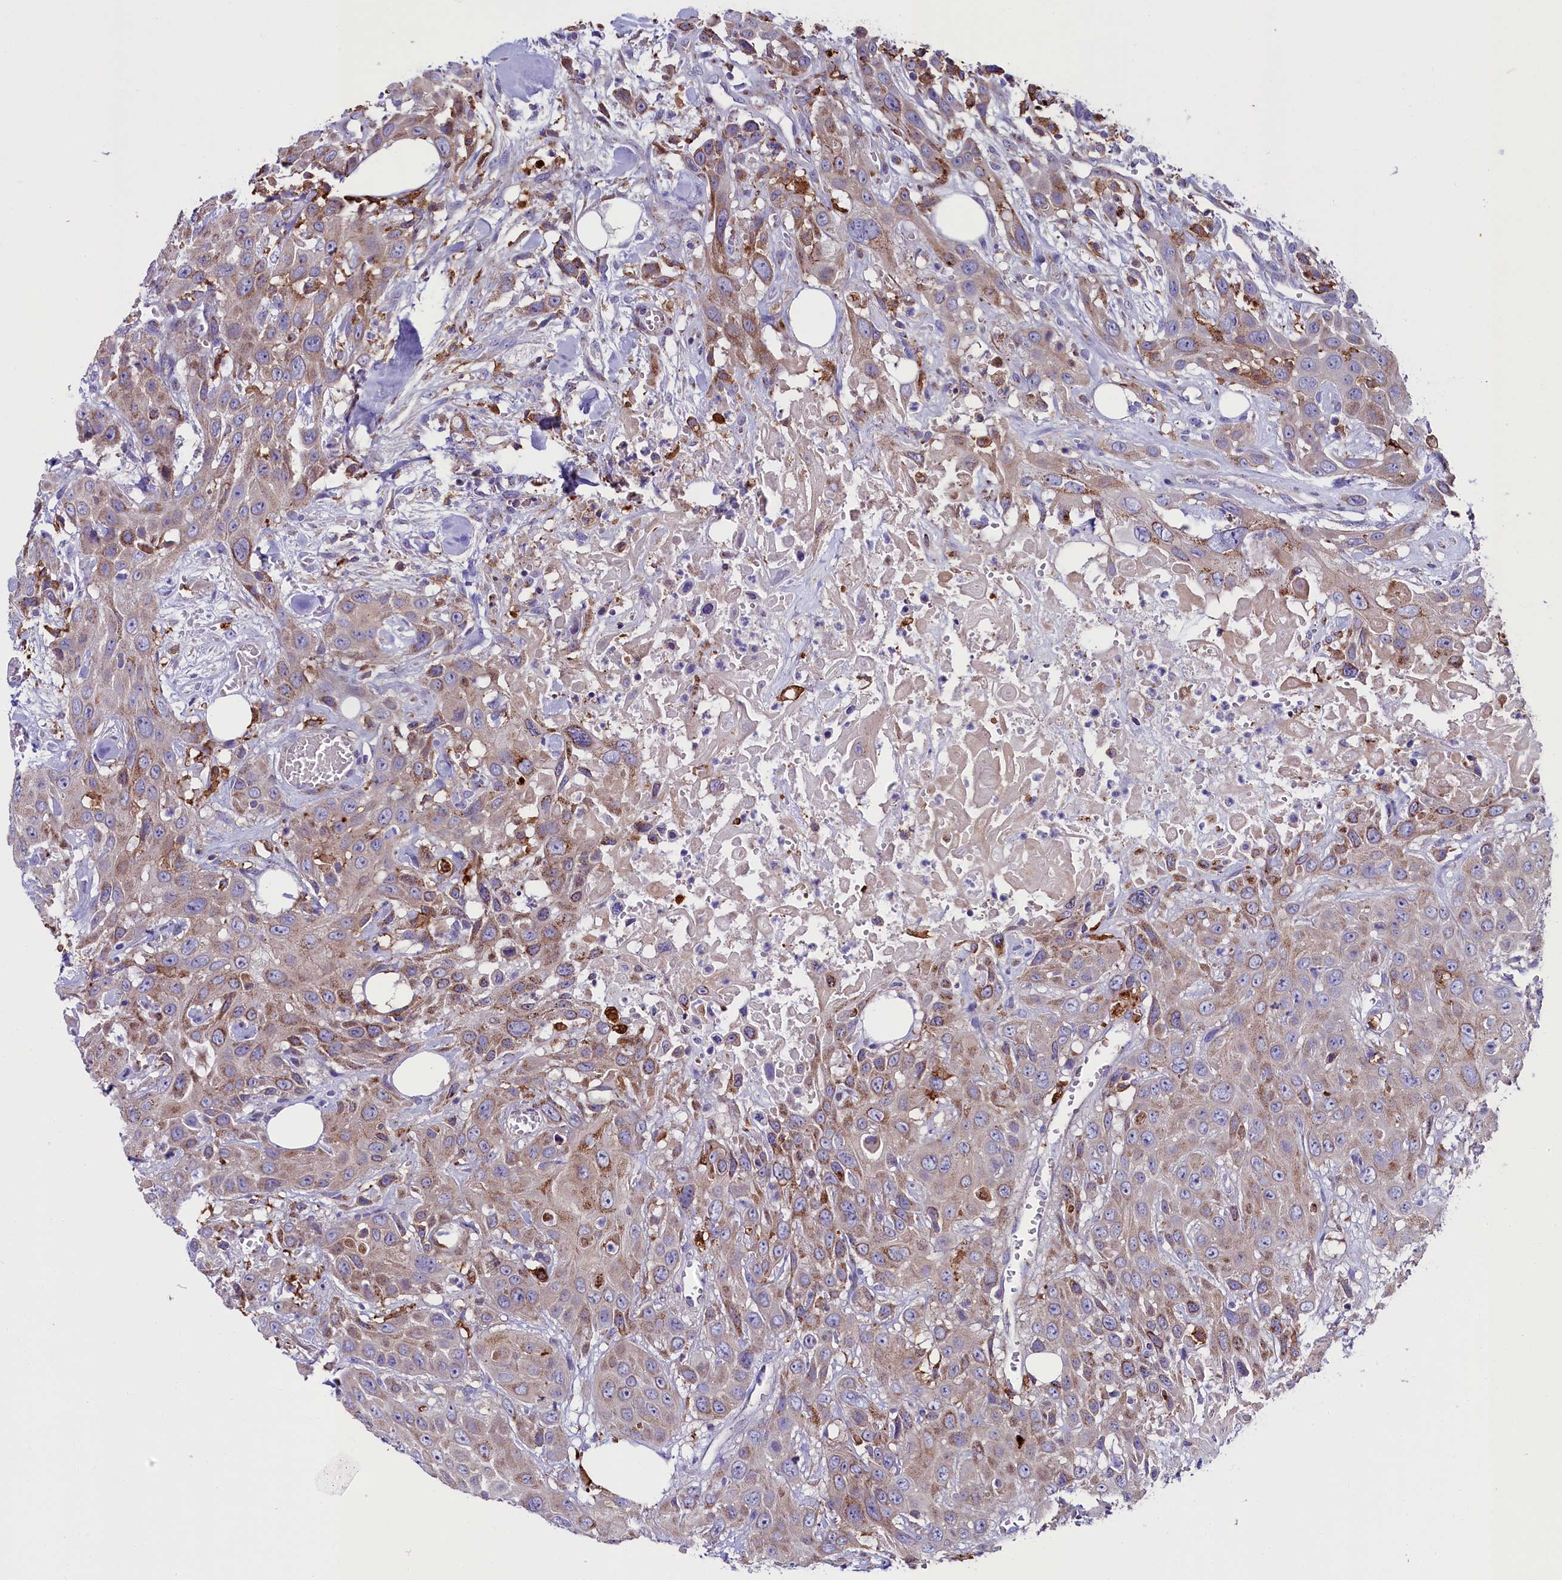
{"staining": {"intensity": "weak", "quantity": "25%-75%", "location": "cytoplasmic/membranous"}, "tissue": "head and neck cancer", "cell_type": "Tumor cells", "image_type": "cancer", "snomed": [{"axis": "morphology", "description": "Squamous cell carcinoma, NOS"}, {"axis": "topography", "description": "Head-Neck"}], "caption": "The immunohistochemical stain shows weak cytoplasmic/membranous staining in tumor cells of head and neck cancer tissue.", "gene": "IL20RA", "patient": {"sex": "male", "age": 81}}